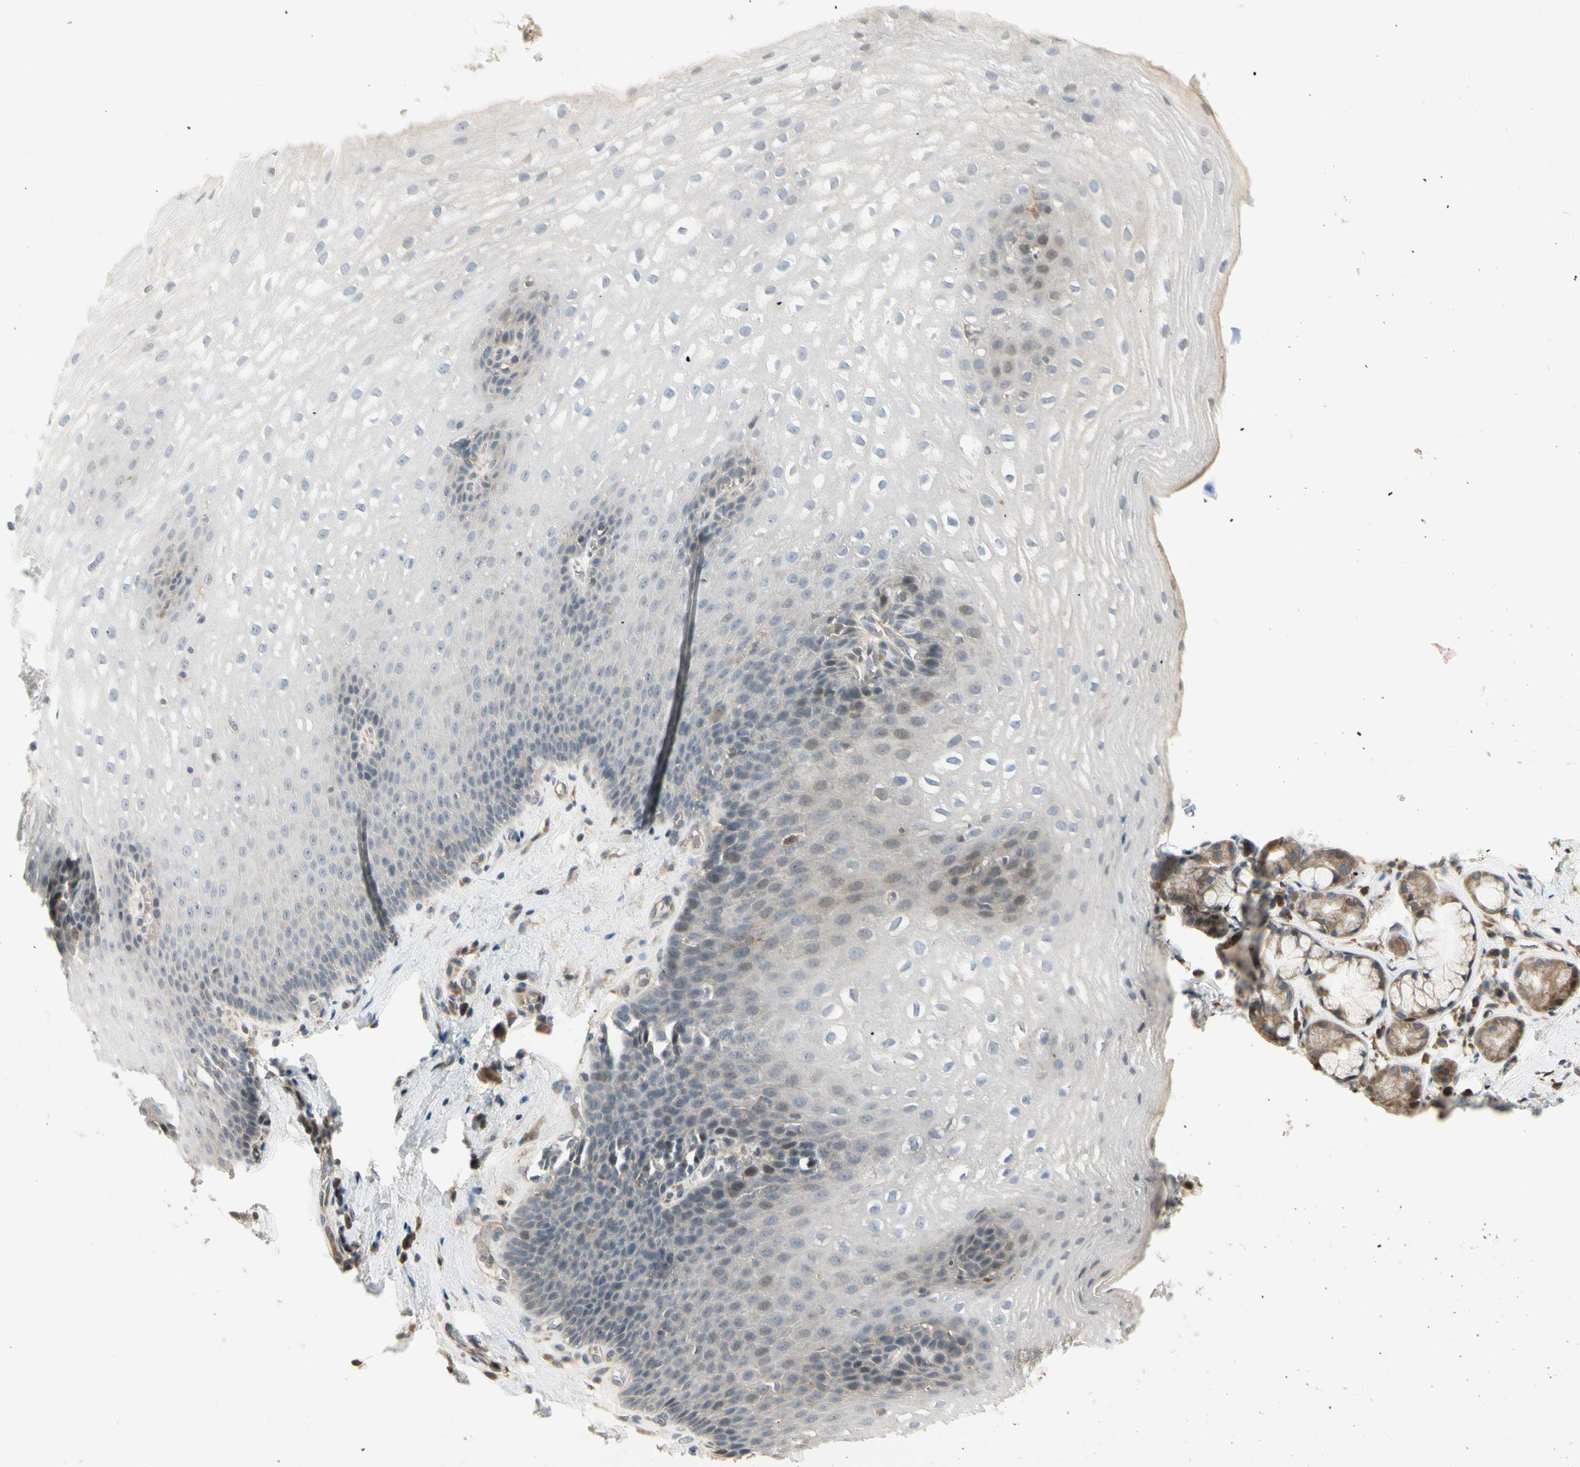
{"staining": {"intensity": "weak", "quantity": "25%-75%", "location": "cytoplasmic/membranous"}, "tissue": "esophagus", "cell_type": "Squamous epithelial cells", "image_type": "normal", "snomed": [{"axis": "morphology", "description": "Normal tissue, NOS"}, {"axis": "topography", "description": "Esophagus"}], "caption": "The micrograph displays immunohistochemical staining of normal esophagus. There is weak cytoplasmic/membranous positivity is appreciated in about 25%-75% of squamous epithelial cells. (Stains: DAB (3,3'-diaminobenzidine) in brown, nuclei in blue, Microscopy: brightfield microscopy at high magnification).", "gene": "FNDC3B", "patient": {"sex": "male", "age": 48}}